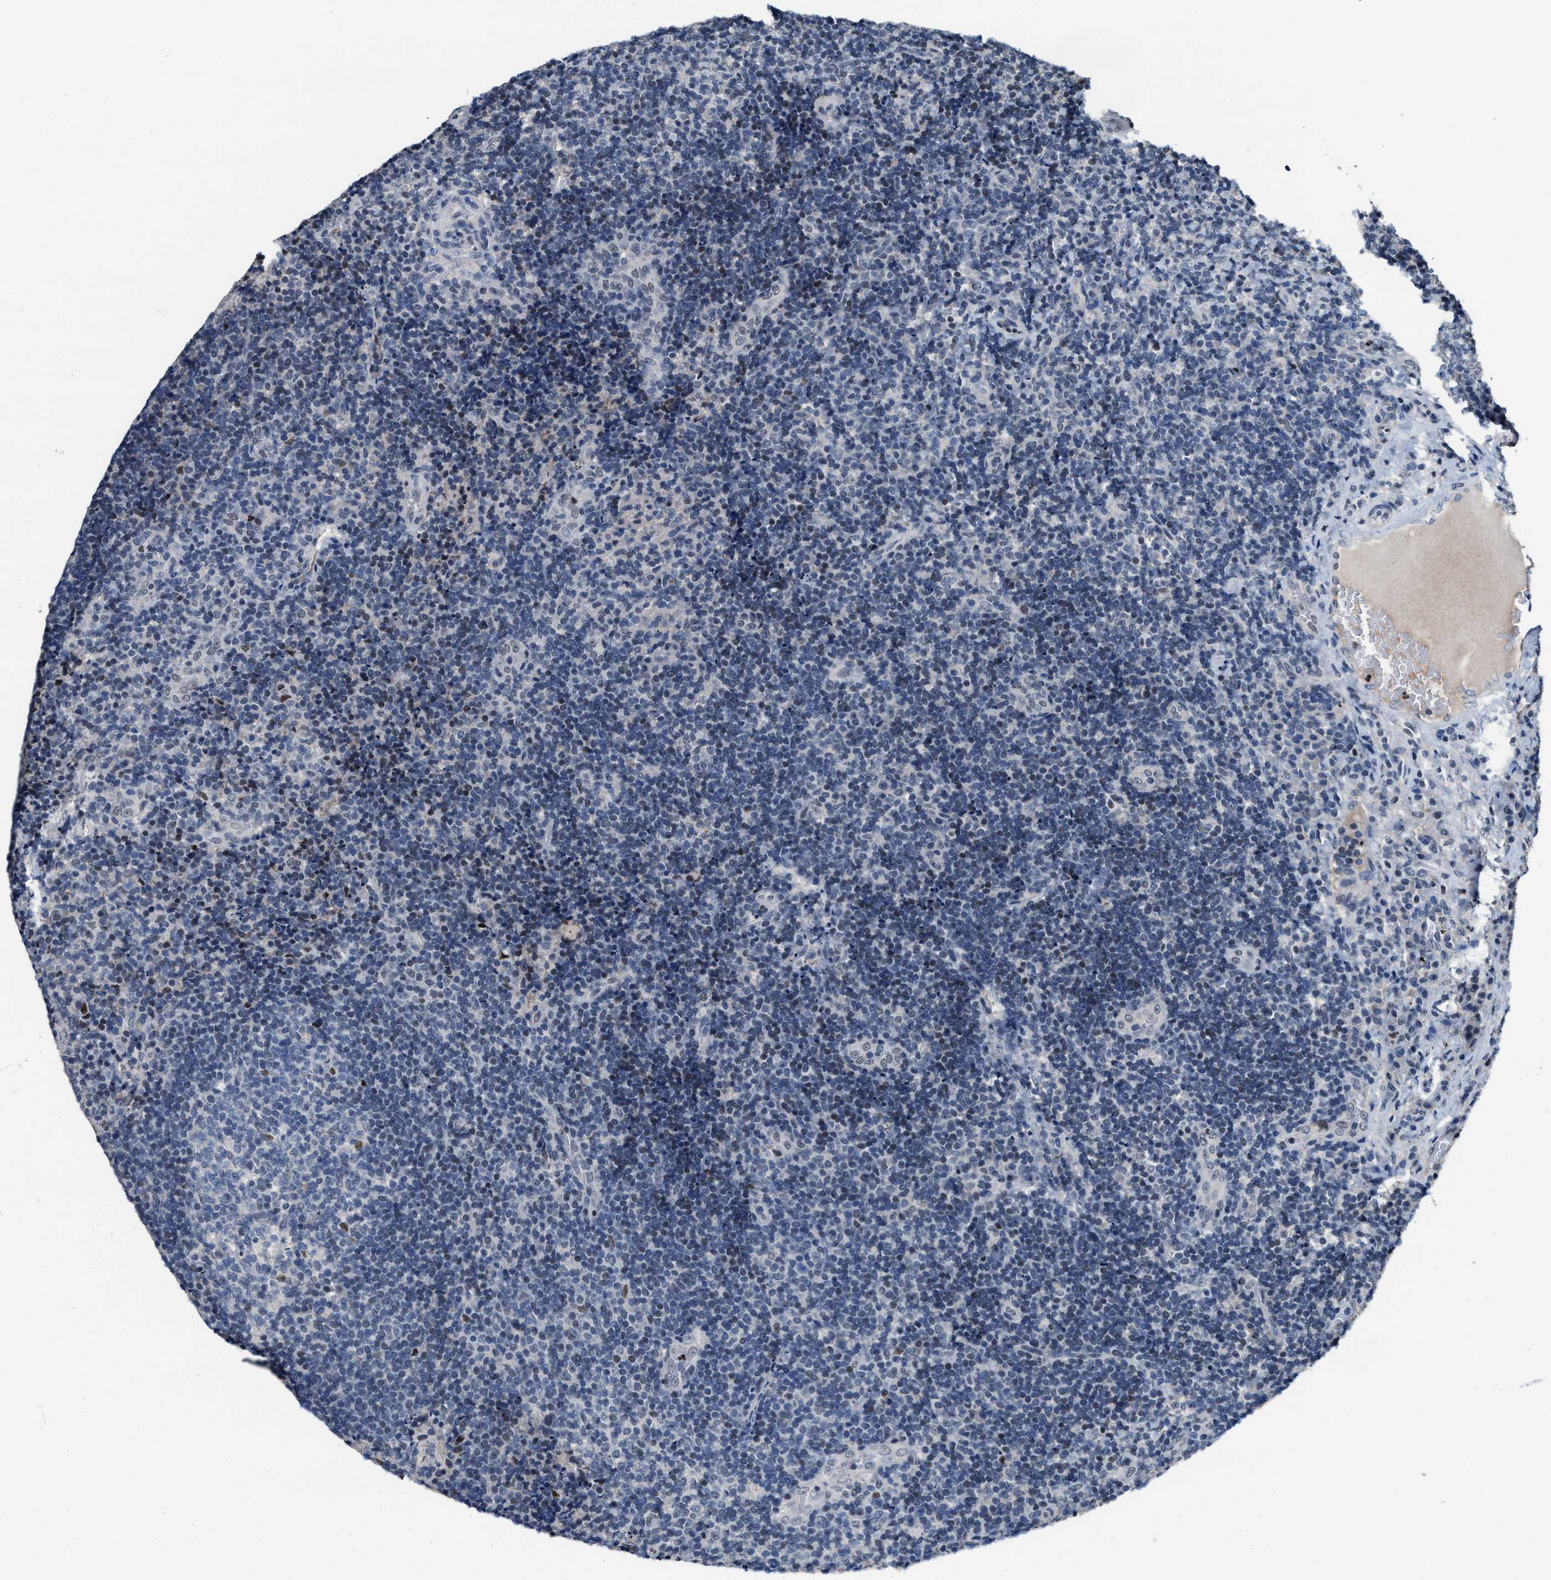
{"staining": {"intensity": "negative", "quantity": "none", "location": "none"}, "tissue": "lymphoma", "cell_type": "Tumor cells", "image_type": "cancer", "snomed": [{"axis": "morphology", "description": "Malignant lymphoma, non-Hodgkin's type, High grade"}, {"axis": "topography", "description": "Tonsil"}], "caption": "Tumor cells are negative for protein expression in human lymphoma.", "gene": "ZNF20", "patient": {"sex": "female", "age": 36}}